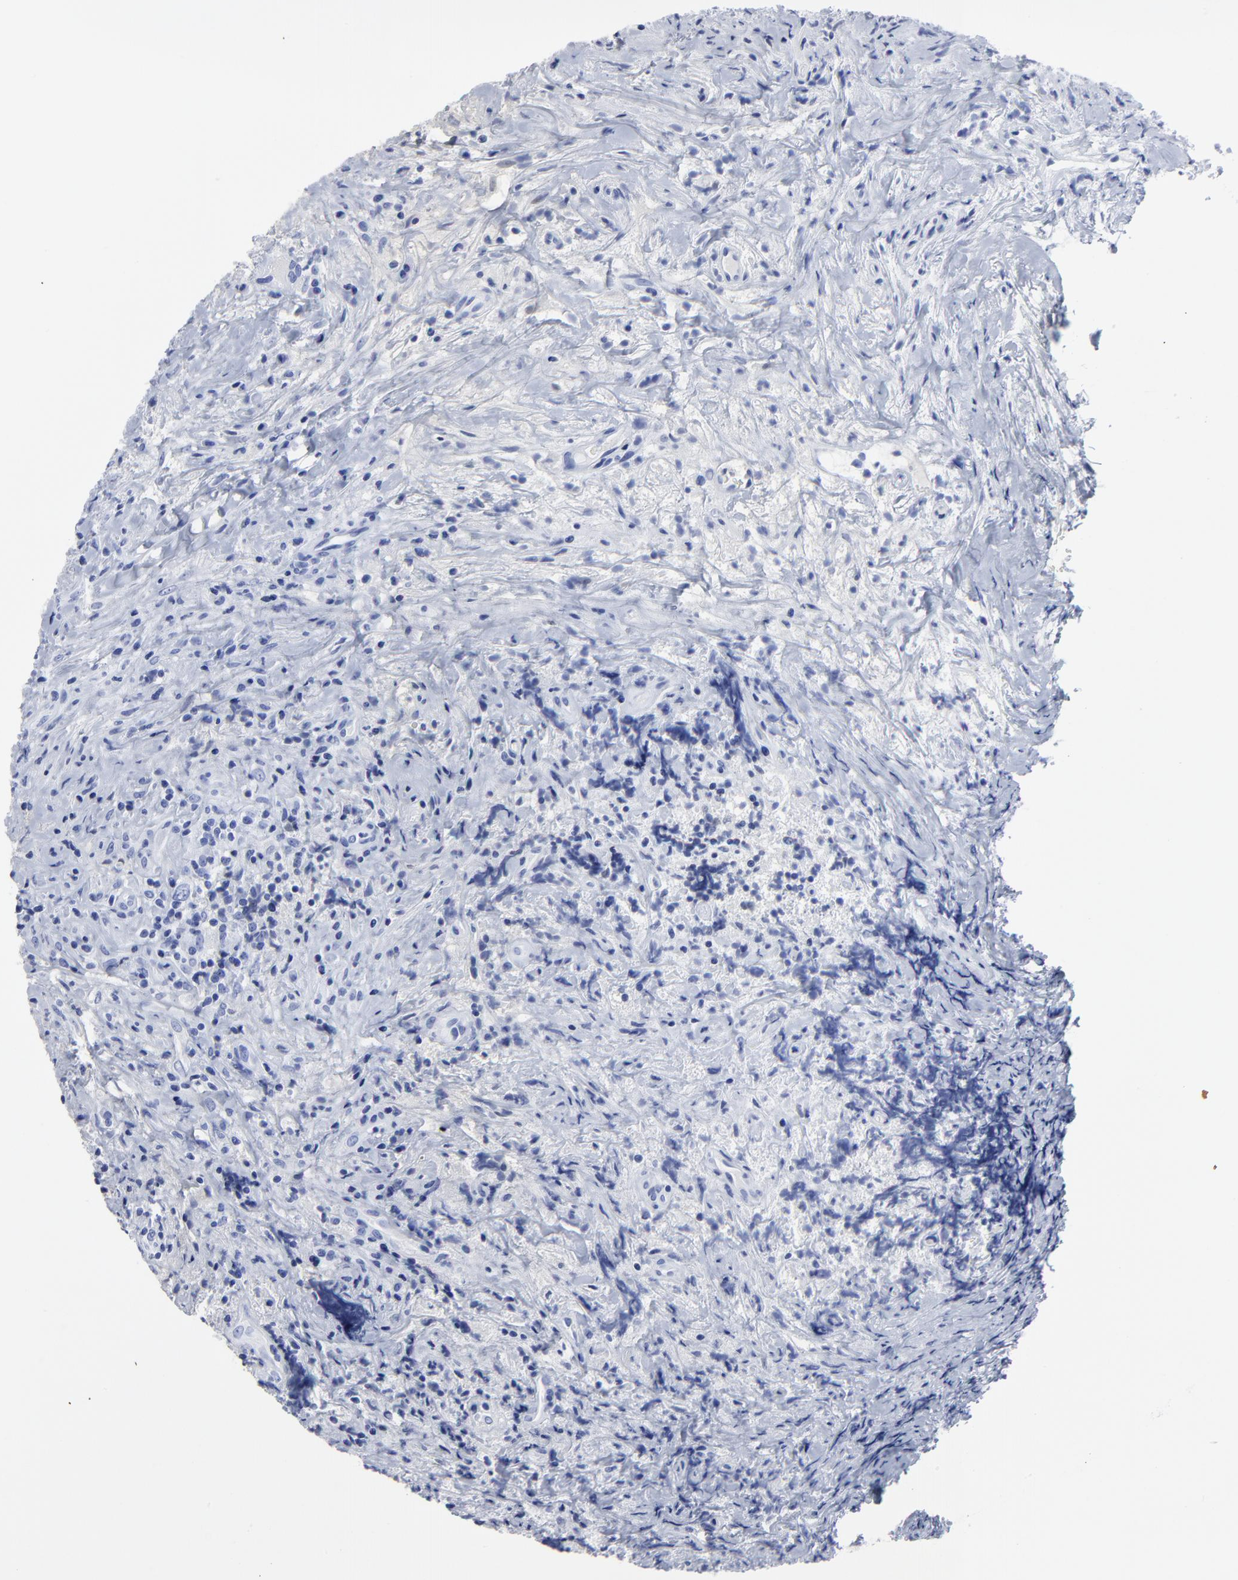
{"staining": {"intensity": "negative", "quantity": "none", "location": "none"}, "tissue": "lymphoma", "cell_type": "Tumor cells", "image_type": "cancer", "snomed": [{"axis": "morphology", "description": "Hodgkin's disease, NOS"}, {"axis": "topography", "description": "Lymph node"}], "caption": "An immunohistochemistry image of lymphoma is shown. There is no staining in tumor cells of lymphoma. (DAB (3,3'-diaminobenzidine) immunohistochemistry (IHC) with hematoxylin counter stain).", "gene": "DCN", "patient": {"sex": "female", "age": 25}}